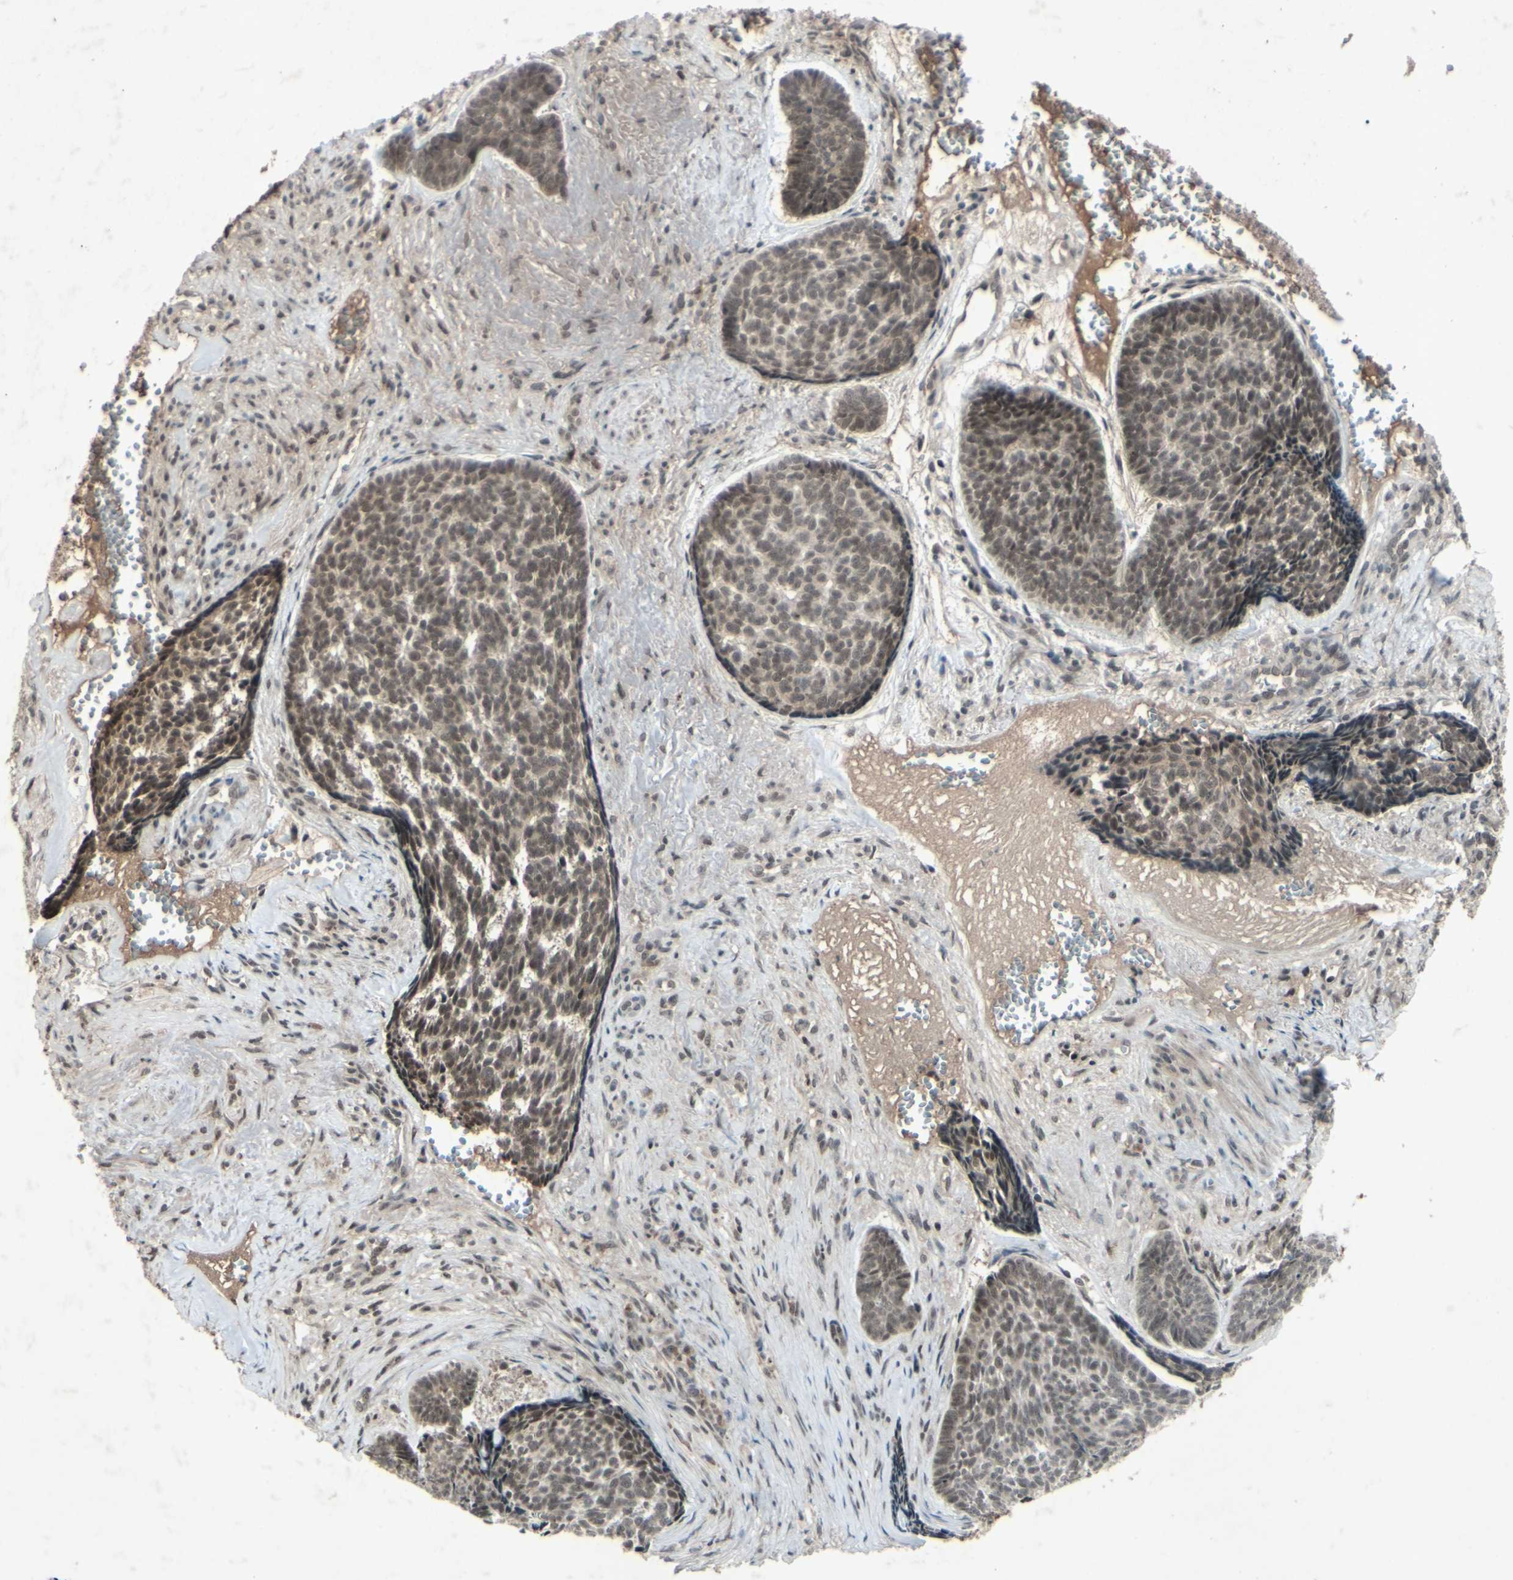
{"staining": {"intensity": "weak", "quantity": ">75%", "location": "nuclear"}, "tissue": "skin cancer", "cell_type": "Tumor cells", "image_type": "cancer", "snomed": [{"axis": "morphology", "description": "Basal cell carcinoma"}, {"axis": "topography", "description": "Skin"}], "caption": "Immunohistochemical staining of basal cell carcinoma (skin) reveals weak nuclear protein expression in approximately >75% of tumor cells.", "gene": "SNW1", "patient": {"sex": "male", "age": 84}}